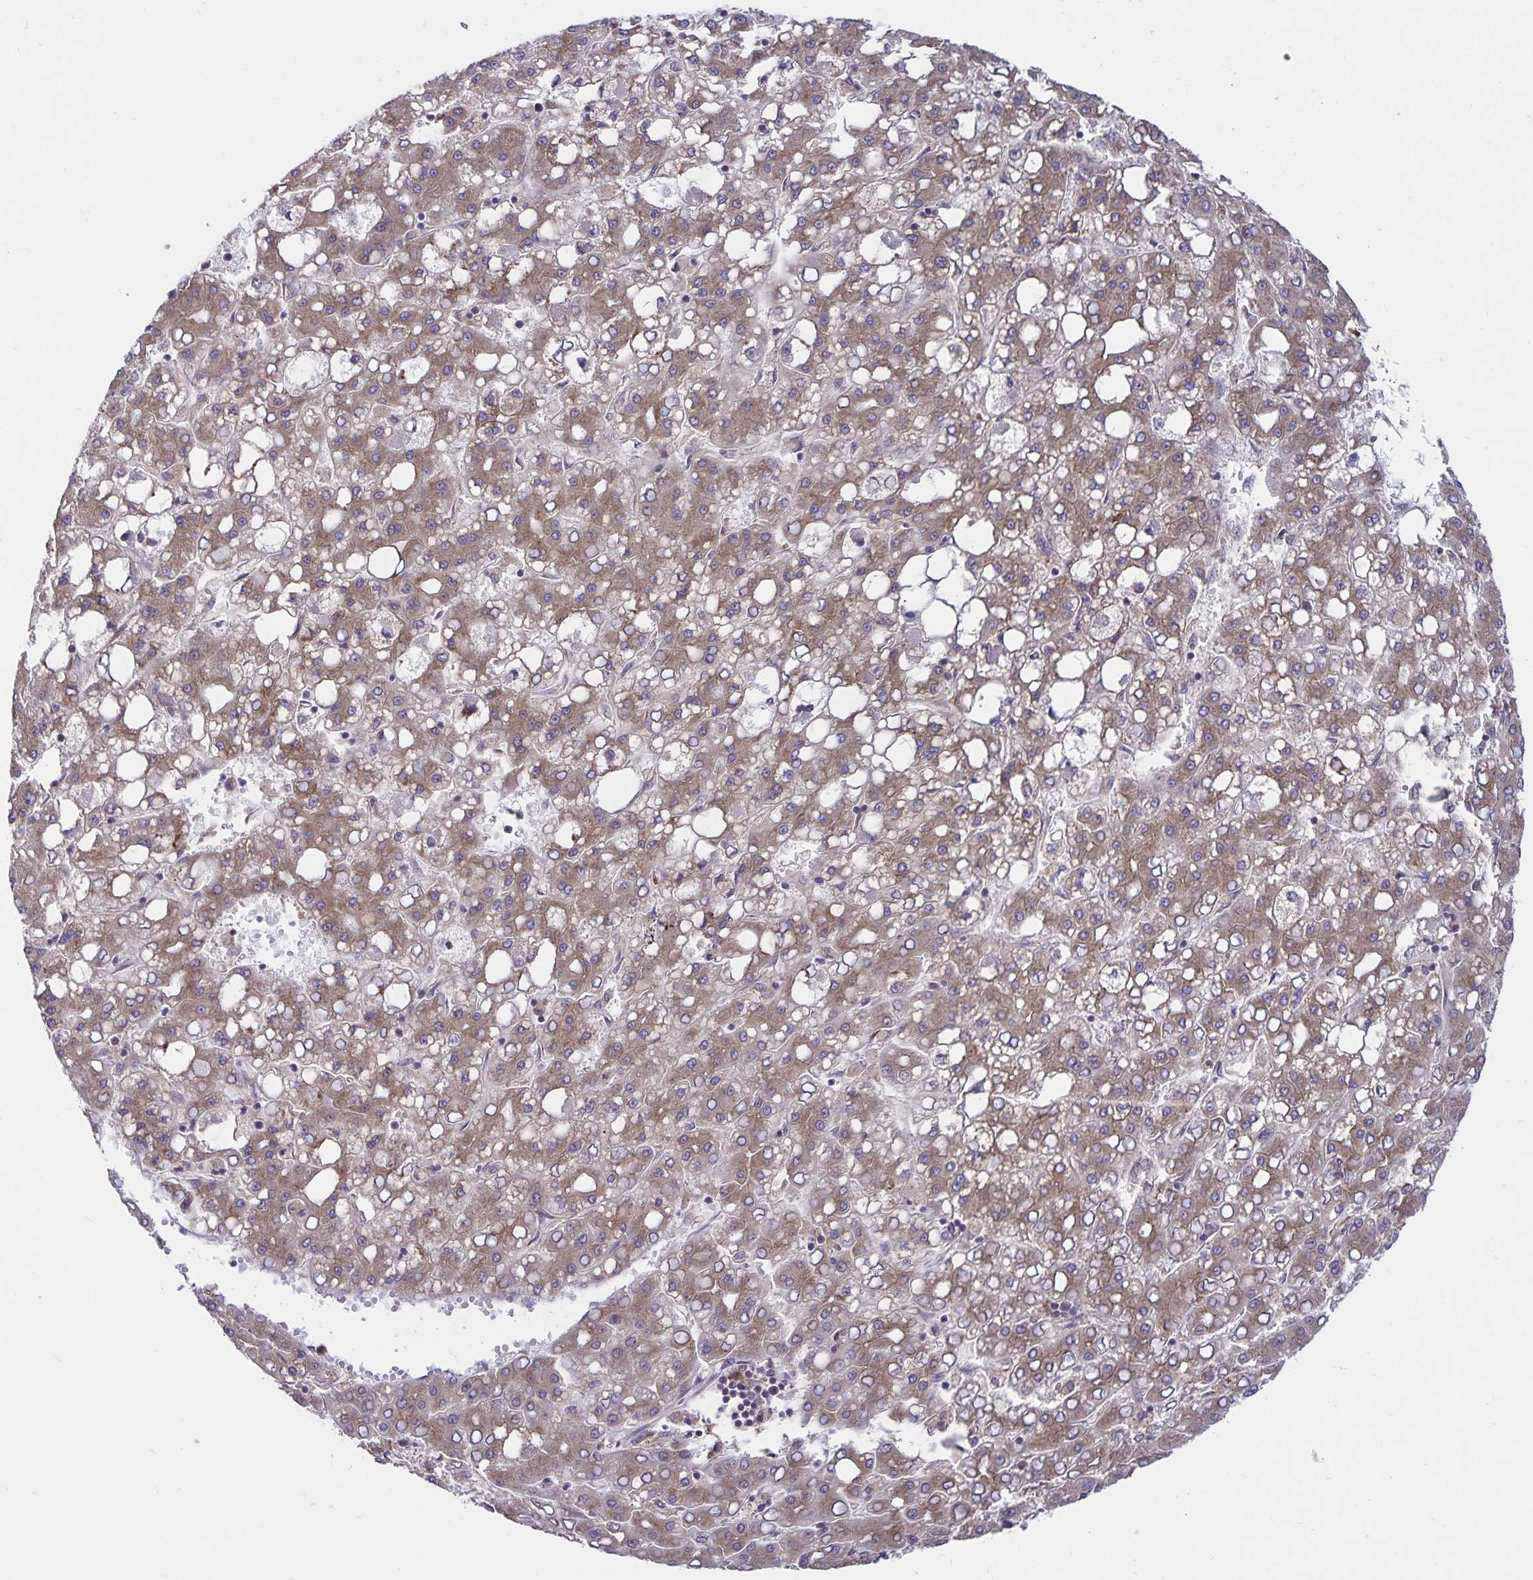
{"staining": {"intensity": "weak", "quantity": ">75%", "location": "cytoplasmic/membranous"}, "tissue": "liver cancer", "cell_type": "Tumor cells", "image_type": "cancer", "snomed": [{"axis": "morphology", "description": "Carcinoma, Hepatocellular, NOS"}, {"axis": "topography", "description": "Liver"}], "caption": "DAB (3,3'-diaminobenzidine) immunohistochemical staining of human hepatocellular carcinoma (liver) demonstrates weak cytoplasmic/membranous protein positivity in approximately >75% of tumor cells.", "gene": "SEC62", "patient": {"sex": "male", "age": 65}}